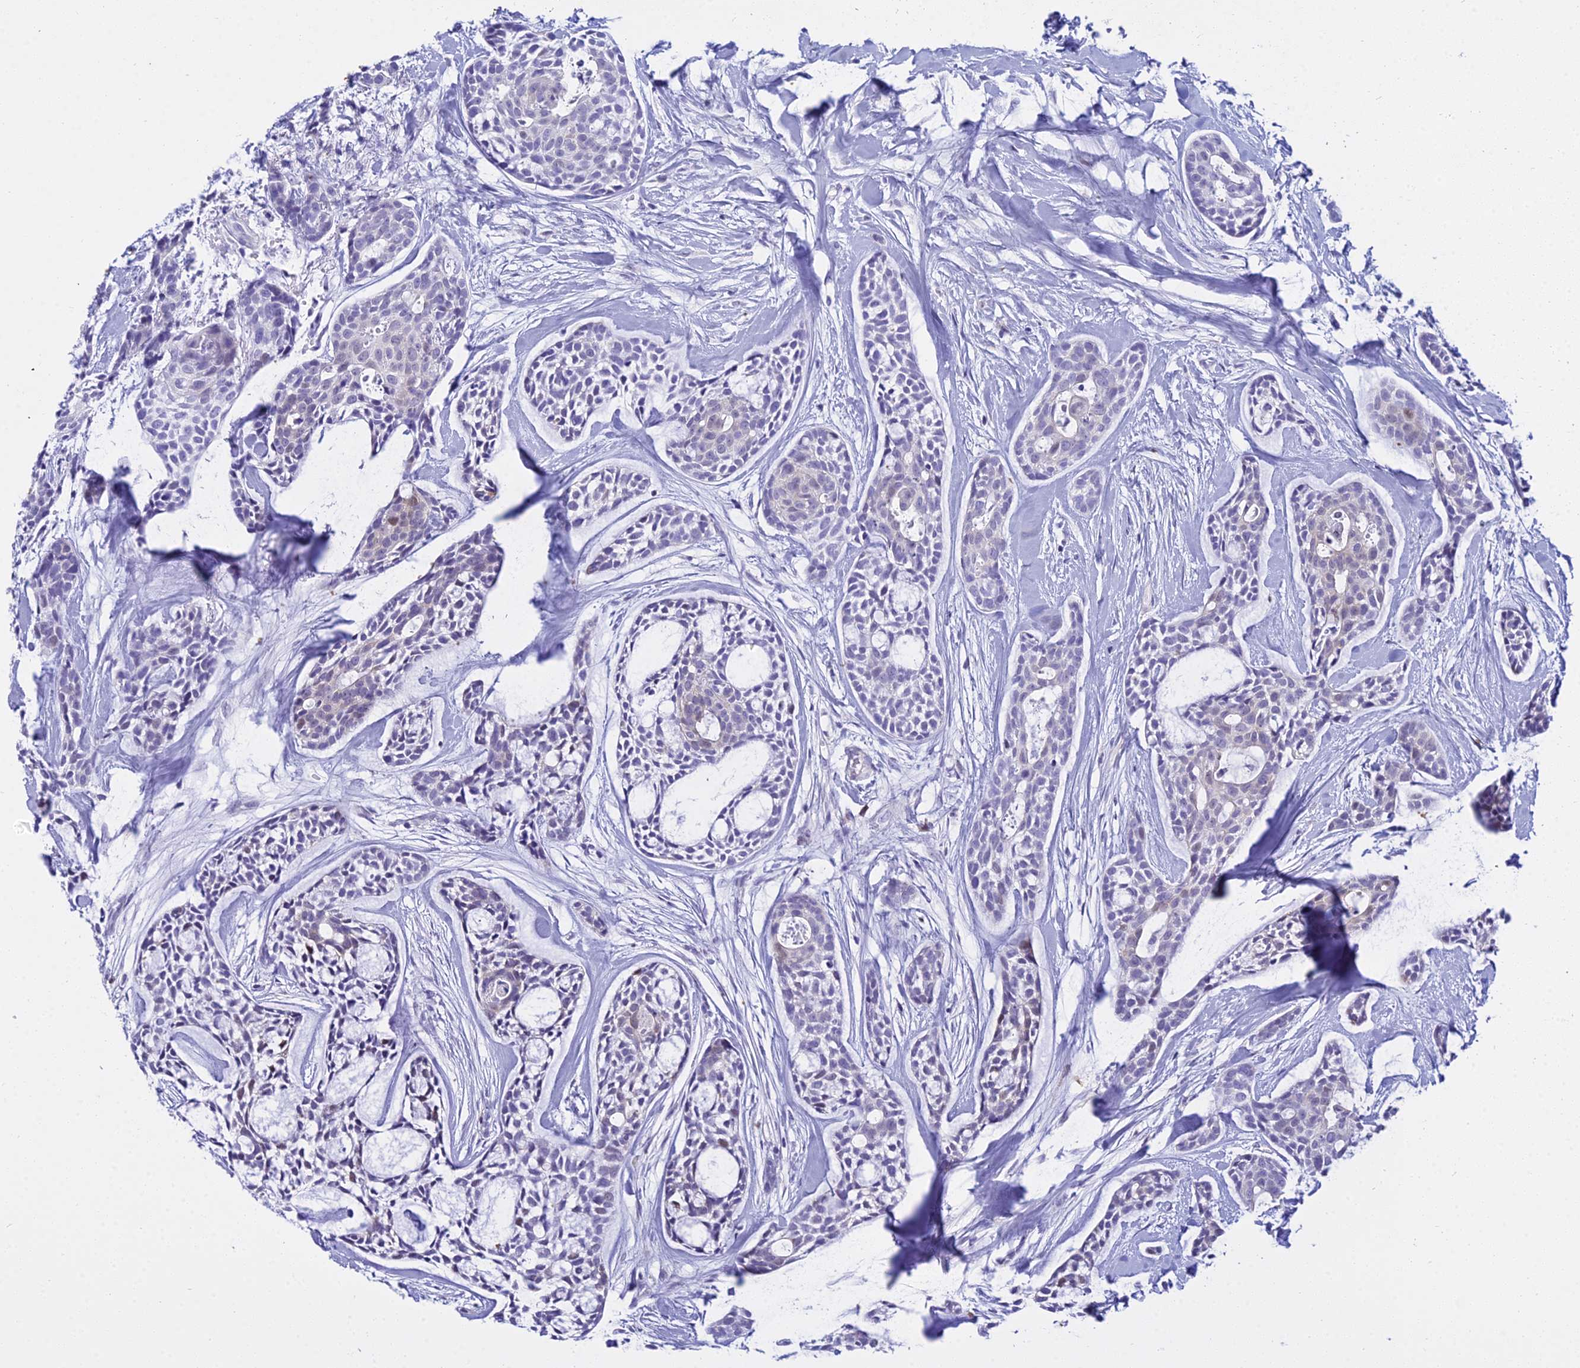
{"staining": {"intensity": "negative", "quantity": "none", "location": "none"}, "tissue": "head and neck cancer", "cell_type": "Tumor cells", "image_type": "cancer", "snomed": [{"axis": "morphology", "description": "Adenocarcinoma, NOS"}, {"axis": "topography", "description": "Subcutis"}, {"axis": "topography", "description": "Head-Neck"}], "caption": "The histopathology image shows no significant positivity in tumor cells of head and neck cancer.", "gene": "ZMIZ1", "patient": {"sex": "female", "age": 73}}